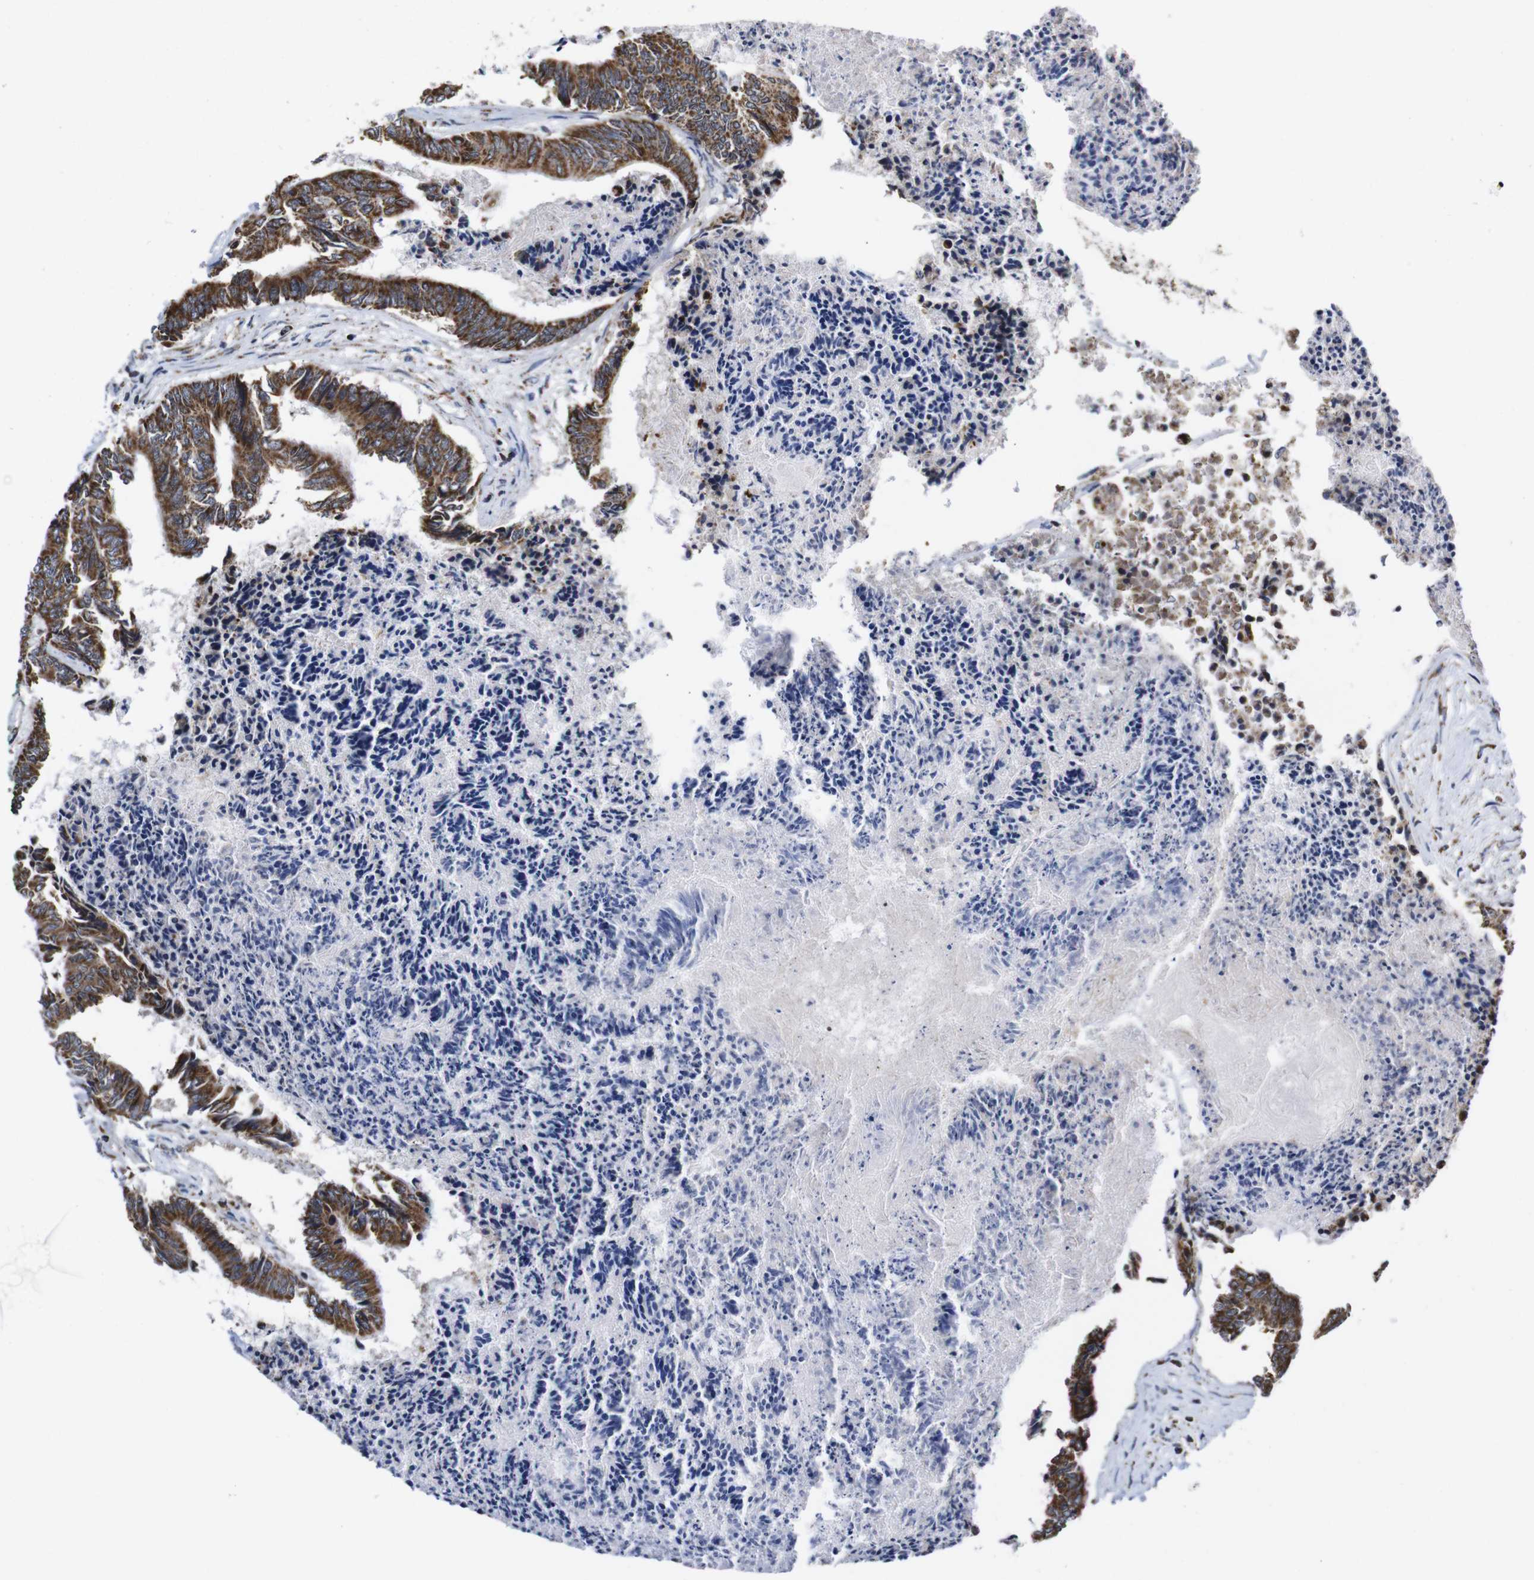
{"staining": {"intensity": "strong", "quantity": ">75%", "location": "cytoplasmic/membranous"}, "tissue": "colorectal cancer", "cell_type": "Tumor cells", "image_type": "cancer", "snomed": [{"axis": "morphology", "description": "Adenocarcinoma, NOS"}, {"axis": "topography", "description": "Rectum"}], "caption": "The micrograph demonstrates staining of adenocarcinoma (colorectal), revealing strong cytoplasmic/membranous protein positivity (brown color) within tumor cells.", "gene": "C17orf80", "patient": {"sex": "male", "age": 63}}